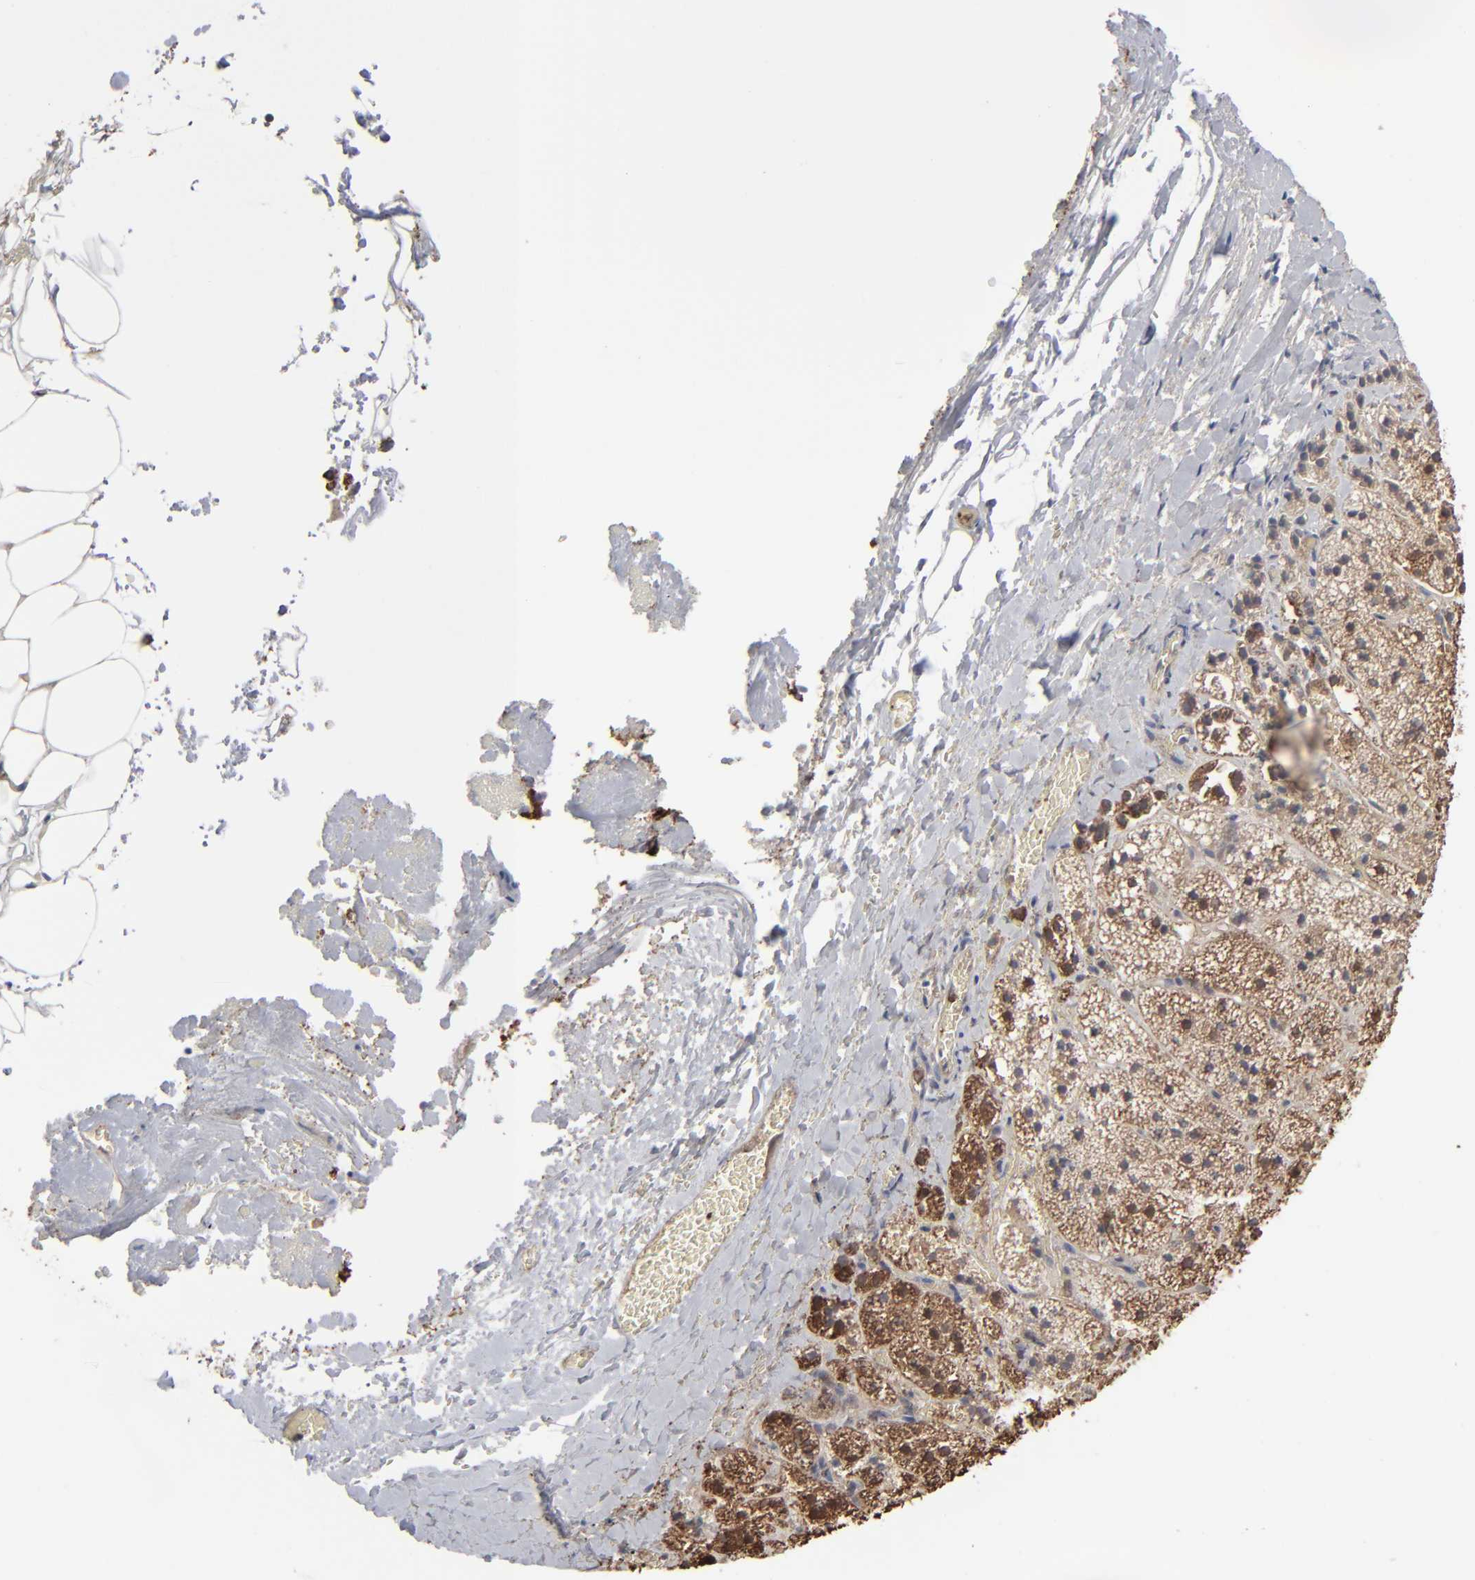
{"staining": {"intensity": "strong", "quantity": ">75%", "location": "cytoplasmic/membranous"}, "tissue": "adrenal gland", "cell_type": "Glandular cells", "image_type": "normal", "snomed": [{"axis": "morphology", "description": "Normal tissue, NOS"}, {"axis": "topography", "description": "Adrenal gland"}], "caption": "Strong cytoplasmic/membranous staining for a protein is identified in about >75% of glandular cells of normal adrenal gland using IHC.", "gene": "NME1", "patient": {"sex": "female", "age": 44}}